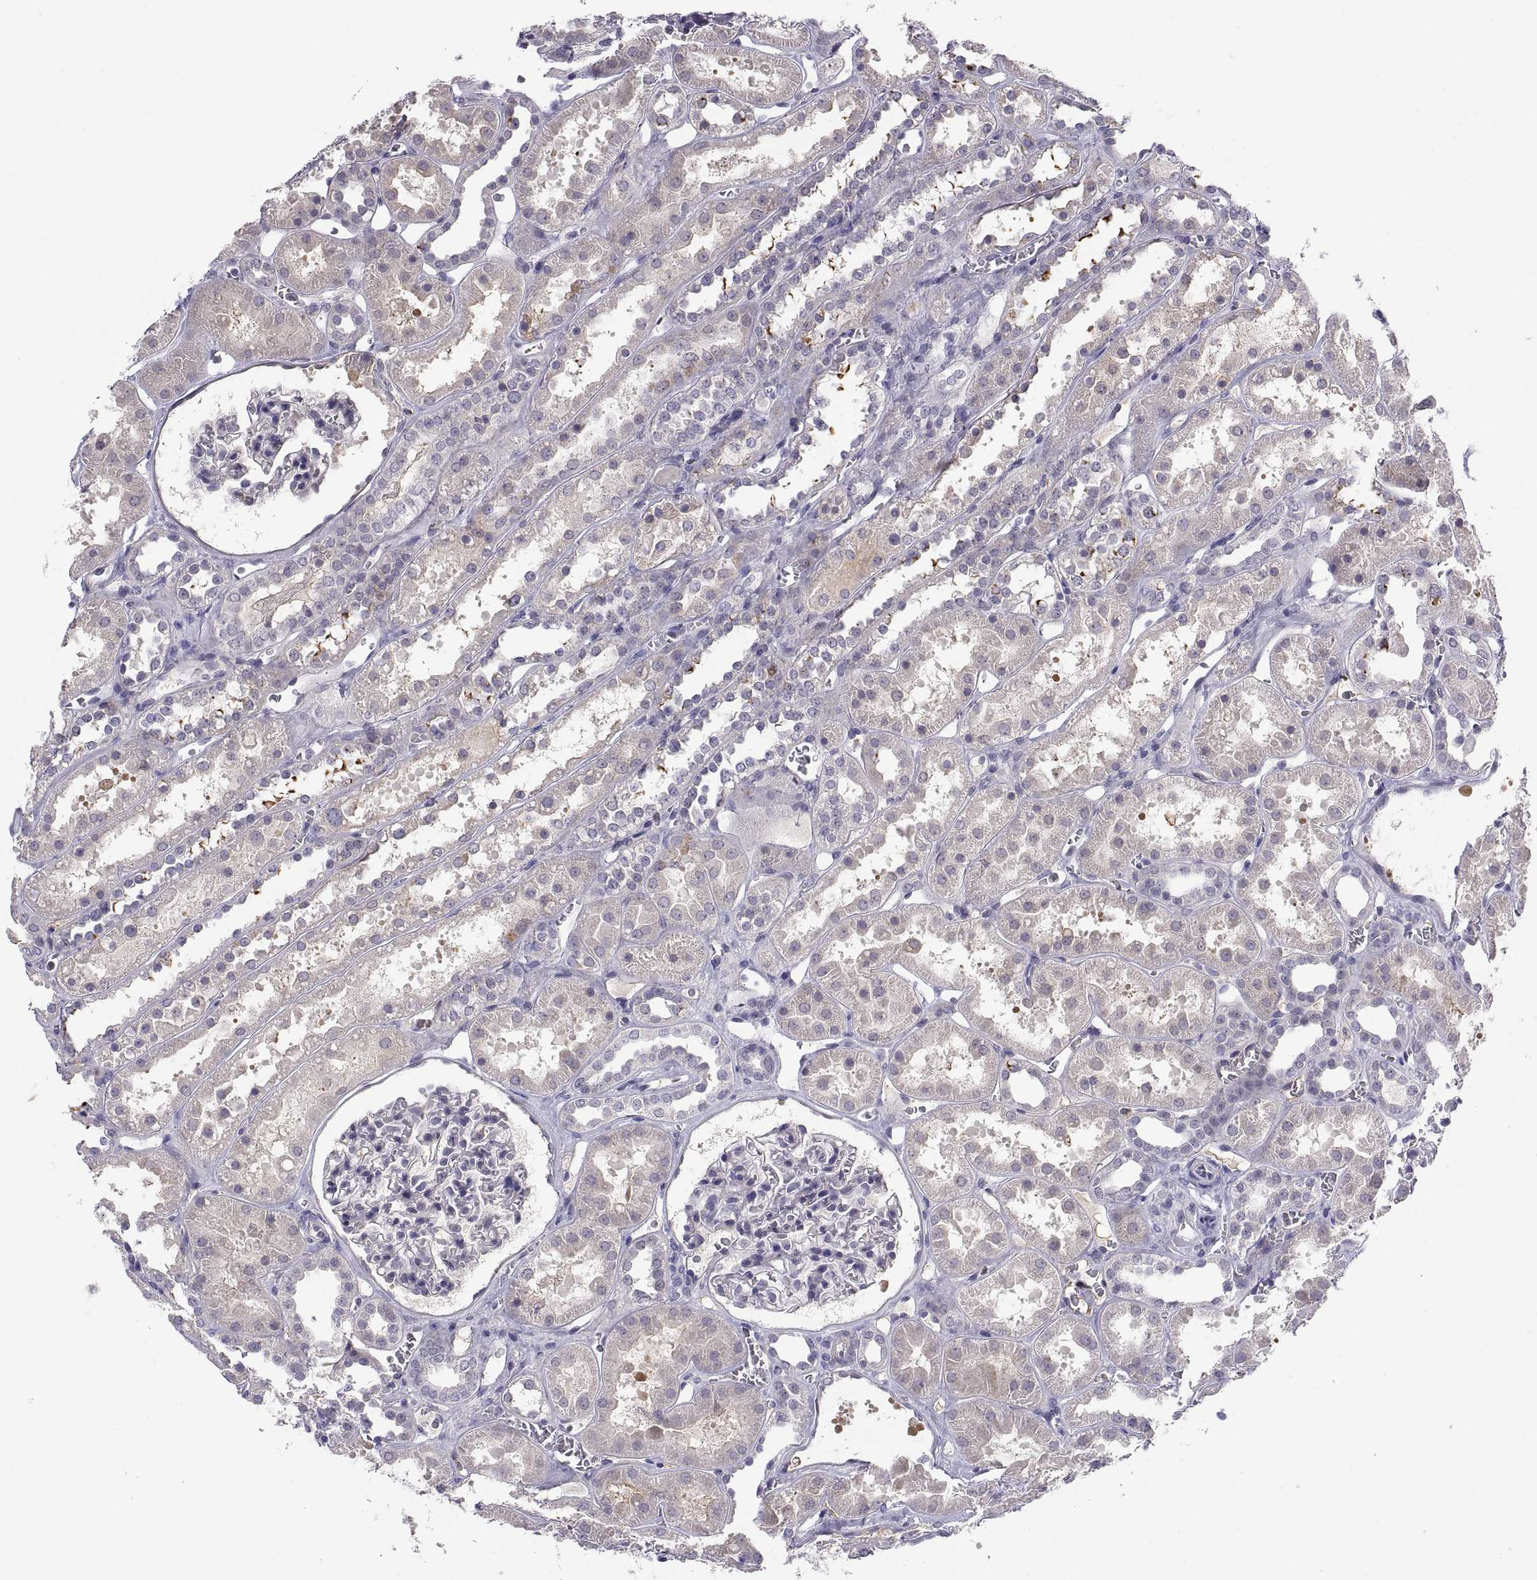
{"staining": {"intensity": "negative", "quantity": "none", "location": "none"}, "tissue": "kidney", "cell_type": "Cells in glomeruli", "image_type": "normal", "snomed": [{"axis": "morphology", "description": "Normal tissue, NOS"}, {"axis": "topography", "description": "Kidney"}], "caption": "Protein analysis of unremarkable kidney demonstrates no significant staining in cells in glomeruli.", "gene": "PKP1", "patient": {"sex": "female", "age": 41}}